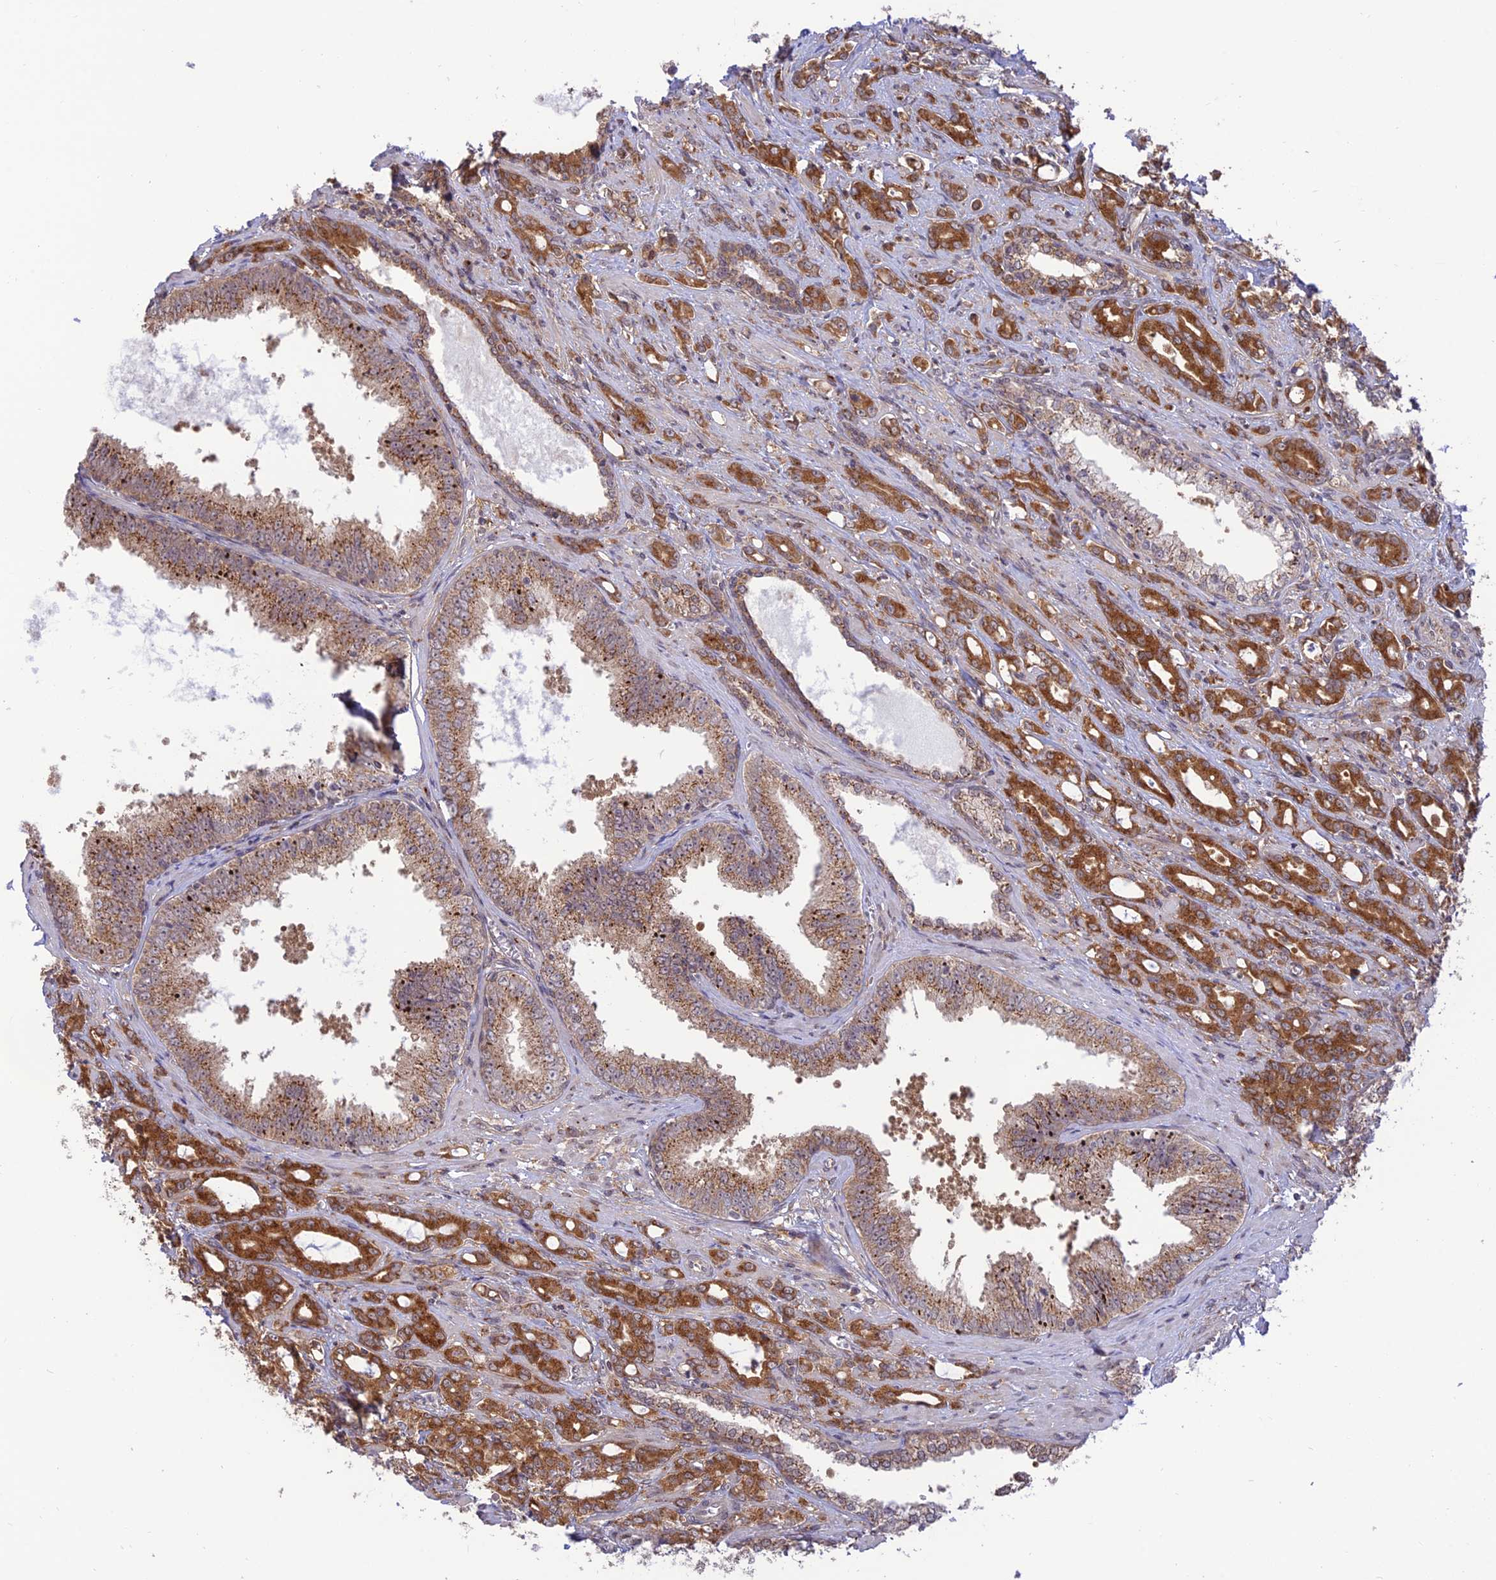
{"staining": {"intensity": "strong", "quantity": ">75%", "location": "cytoplasmic/membranous"}, "tissue": "prostate cancer", "cell_type": "Tumor cells", "image_type": "cancer", "snomed": [{"axis": "morphology", "description": "Adenocarcinoma, High grade"}, {"axis": "topography", "description": "Prostate"}], "caption": "The micrograph reveals immunohistochemical staining of adenocarcinoma (high-grade) (prostate). There is strong cytoplasmic/membranous staining is identified in about >75% of tumor cells.", "gene": "GOLGA3", "patient": {"sex": "male", "age": 72}}